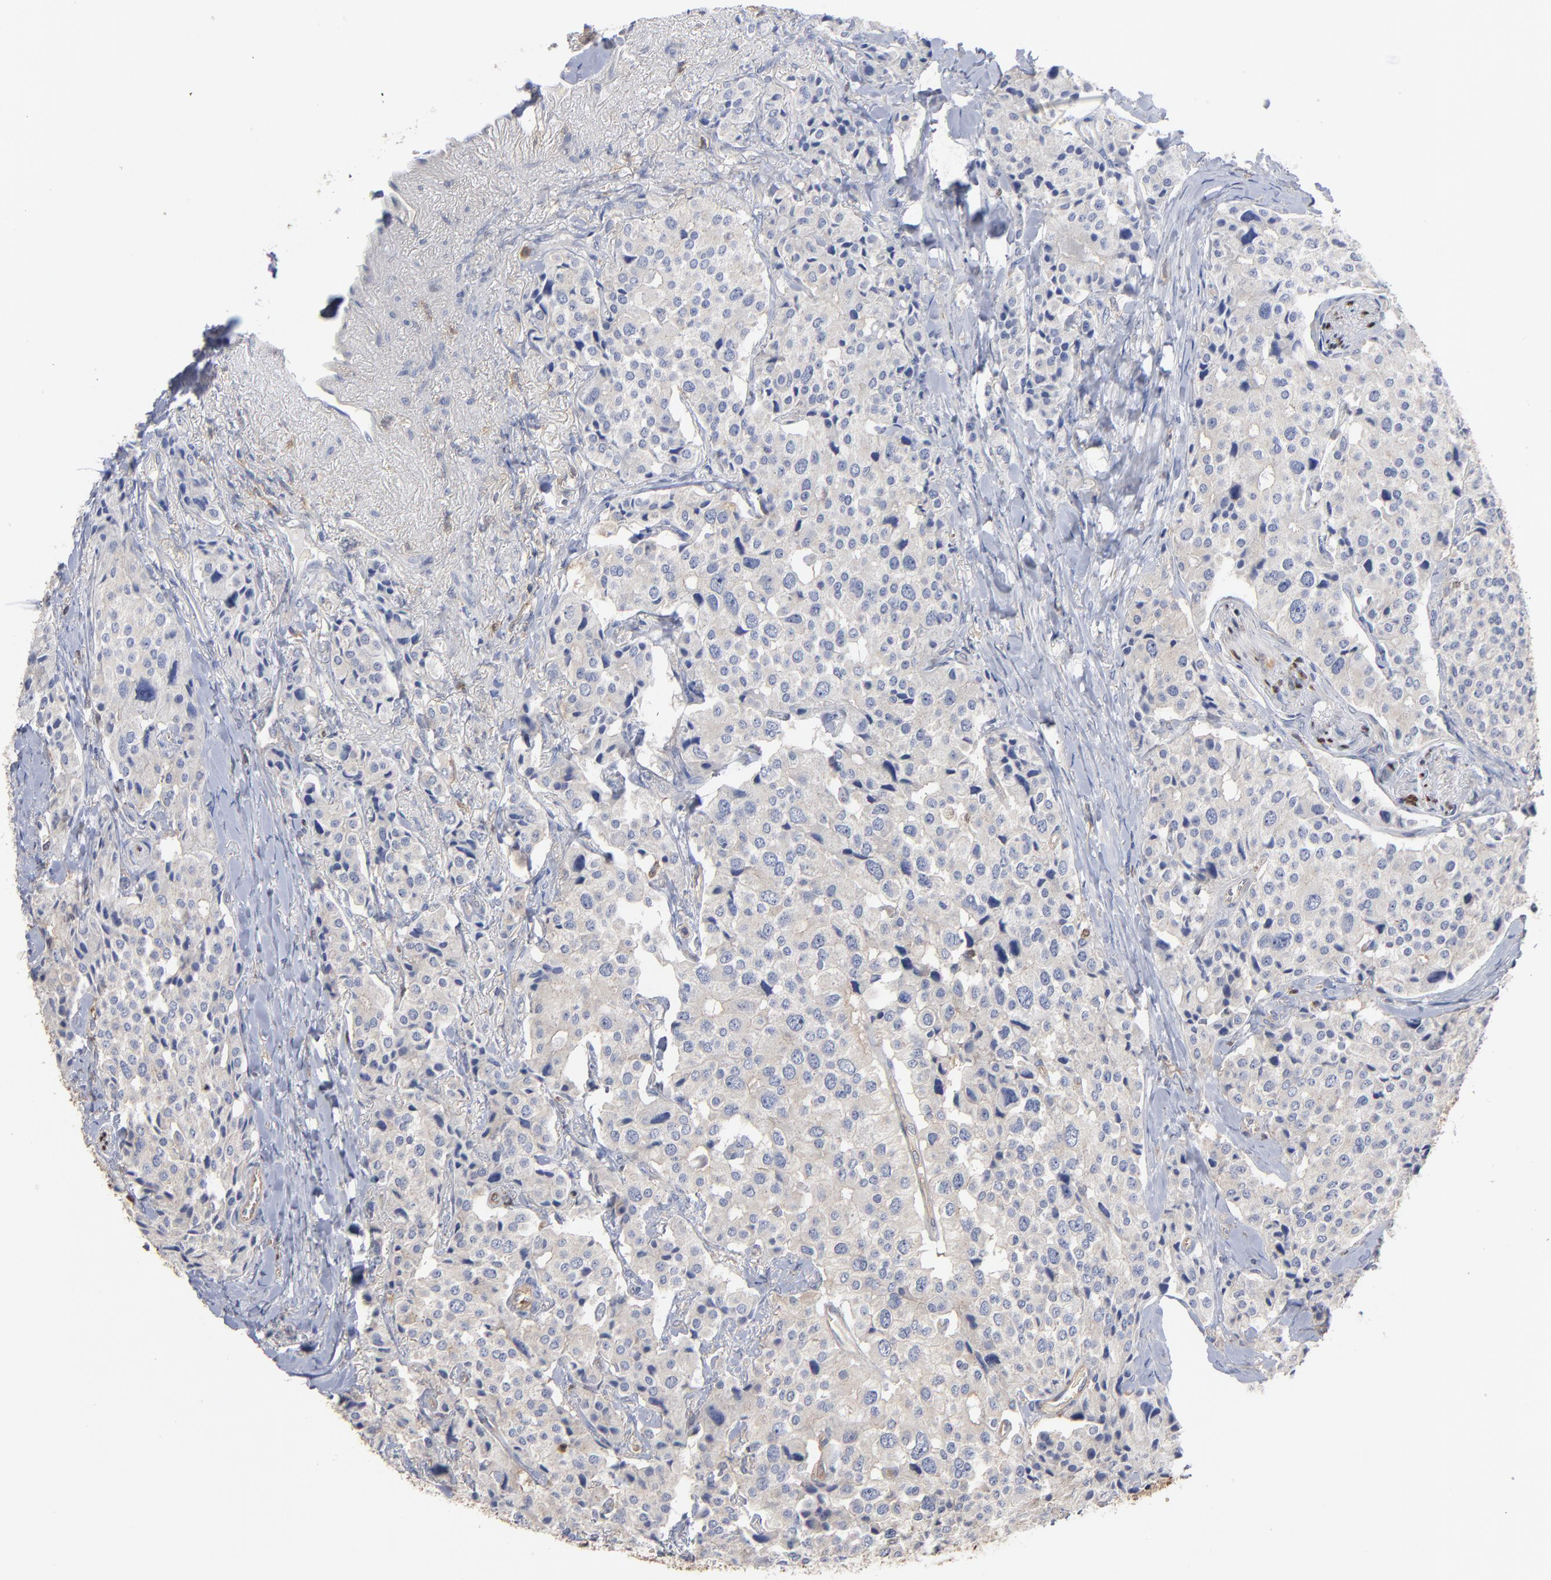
{"staining": {"intensity": "negative", "quantity": "none", "location": "none"}, "tissue": "carcinoid", "cell_type": "Tumor cells", "image_type": "cancer", "snomed": [{"axis": "morphology", "description": "Carcinoid, malignant, NOS"}, {"axis": "topography", "description": "Colon"}], "caption": "DAB immunohistochemical staining of human carcinoid shows no significant expression in tumor cells.", "gene": "ARHGEF6", "patient": {"sex": "female", "age": 61}}